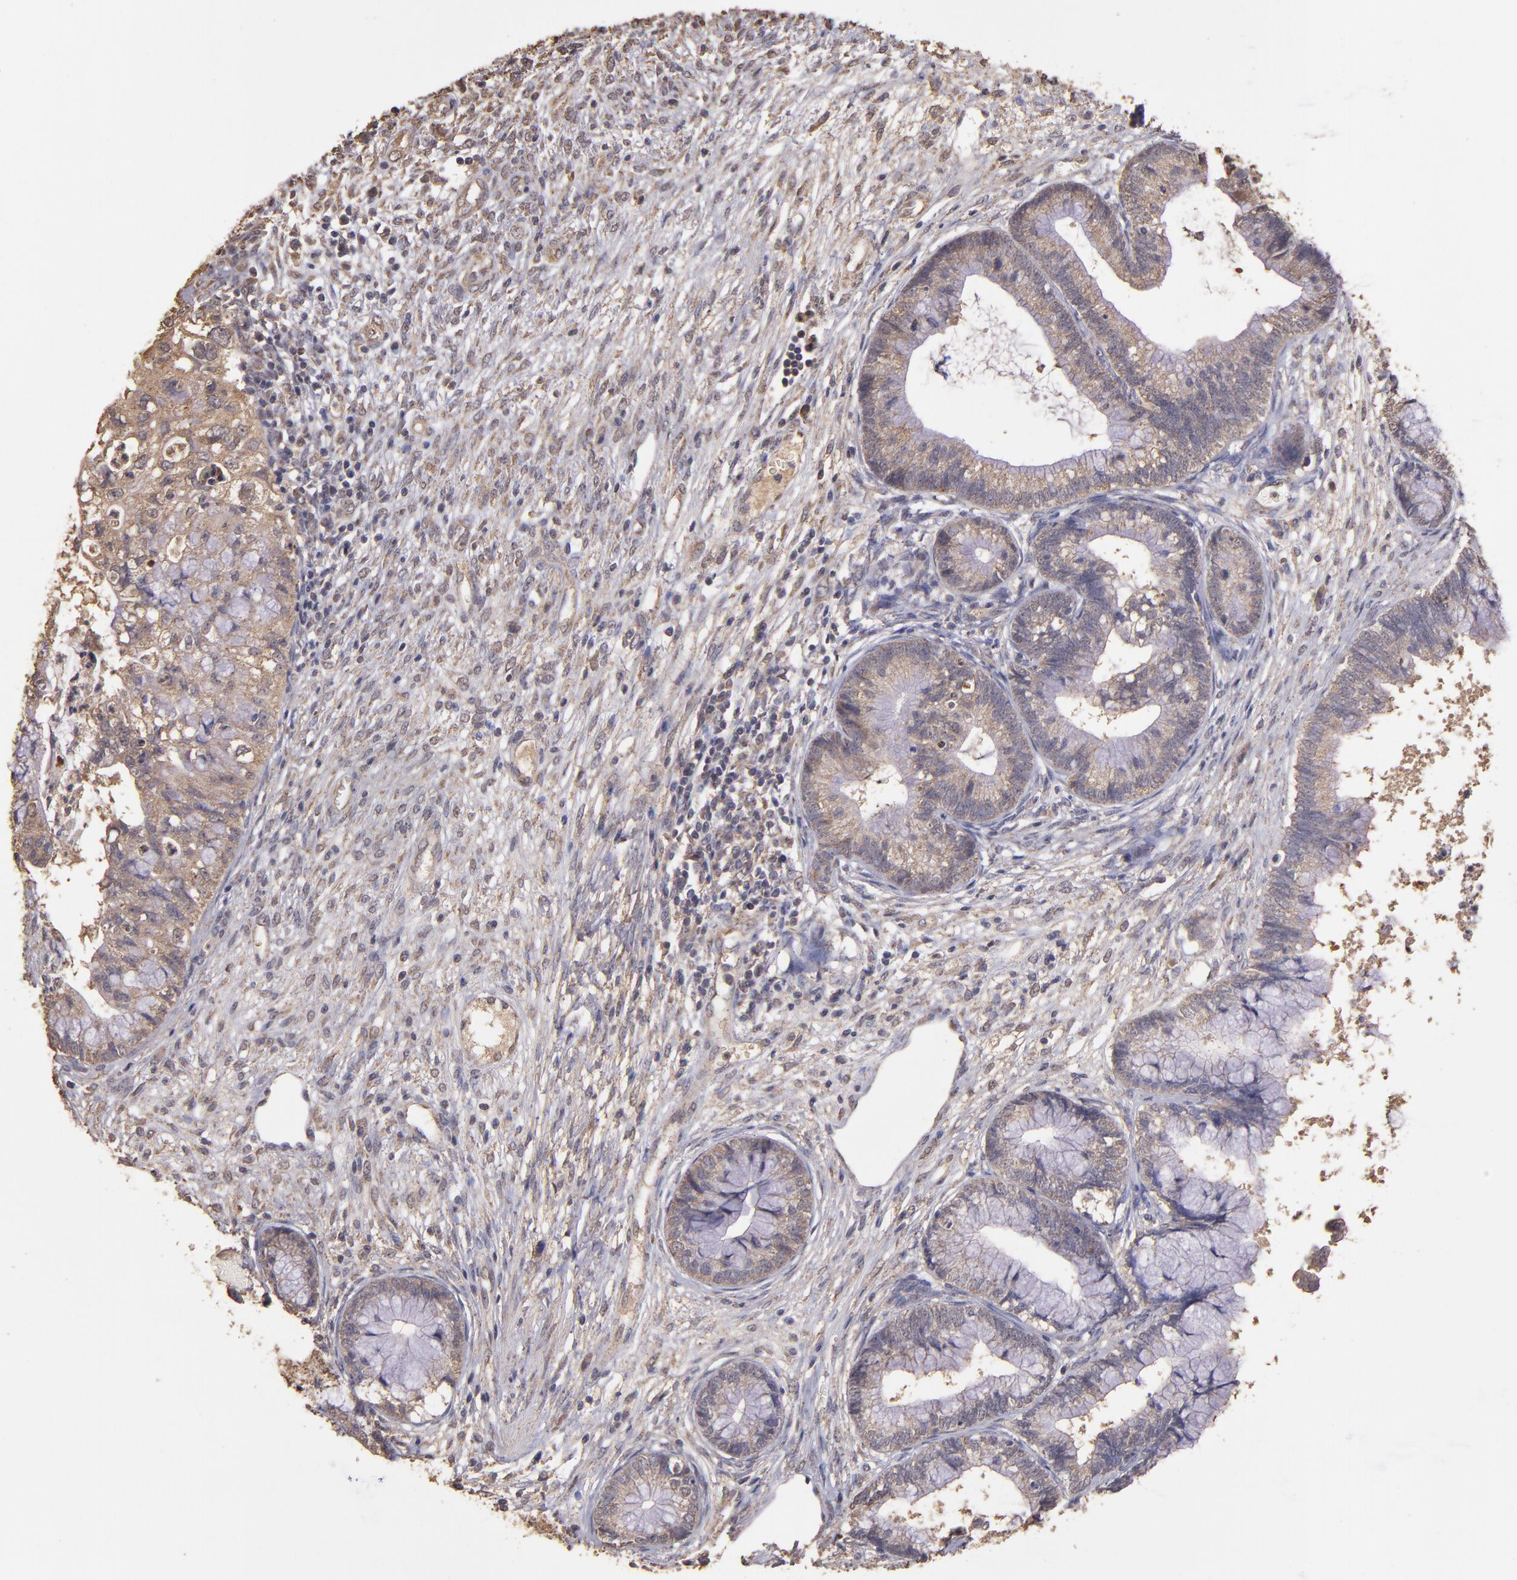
{"staining": {"intensity": "weak", "quantity": ">75%", "location": "cytoplasmic/membranous"}, "tissue": "cervical cancer", "cell_type": "Tumor cells", "image_type": "cancer", "snomed": [{"axis": "morphology", "description": "Adenocarcinoma, NOS"}, {"axis": "topography", "description": "Cervix"}], "caption": "Weak cytoplasmic/membranous expression is identified in approximately >75% of tumor cells in cervical cancer (adenocarcinoma).", "gene": "HECTD1", "patient": {"sex": "female", "age": 44}}